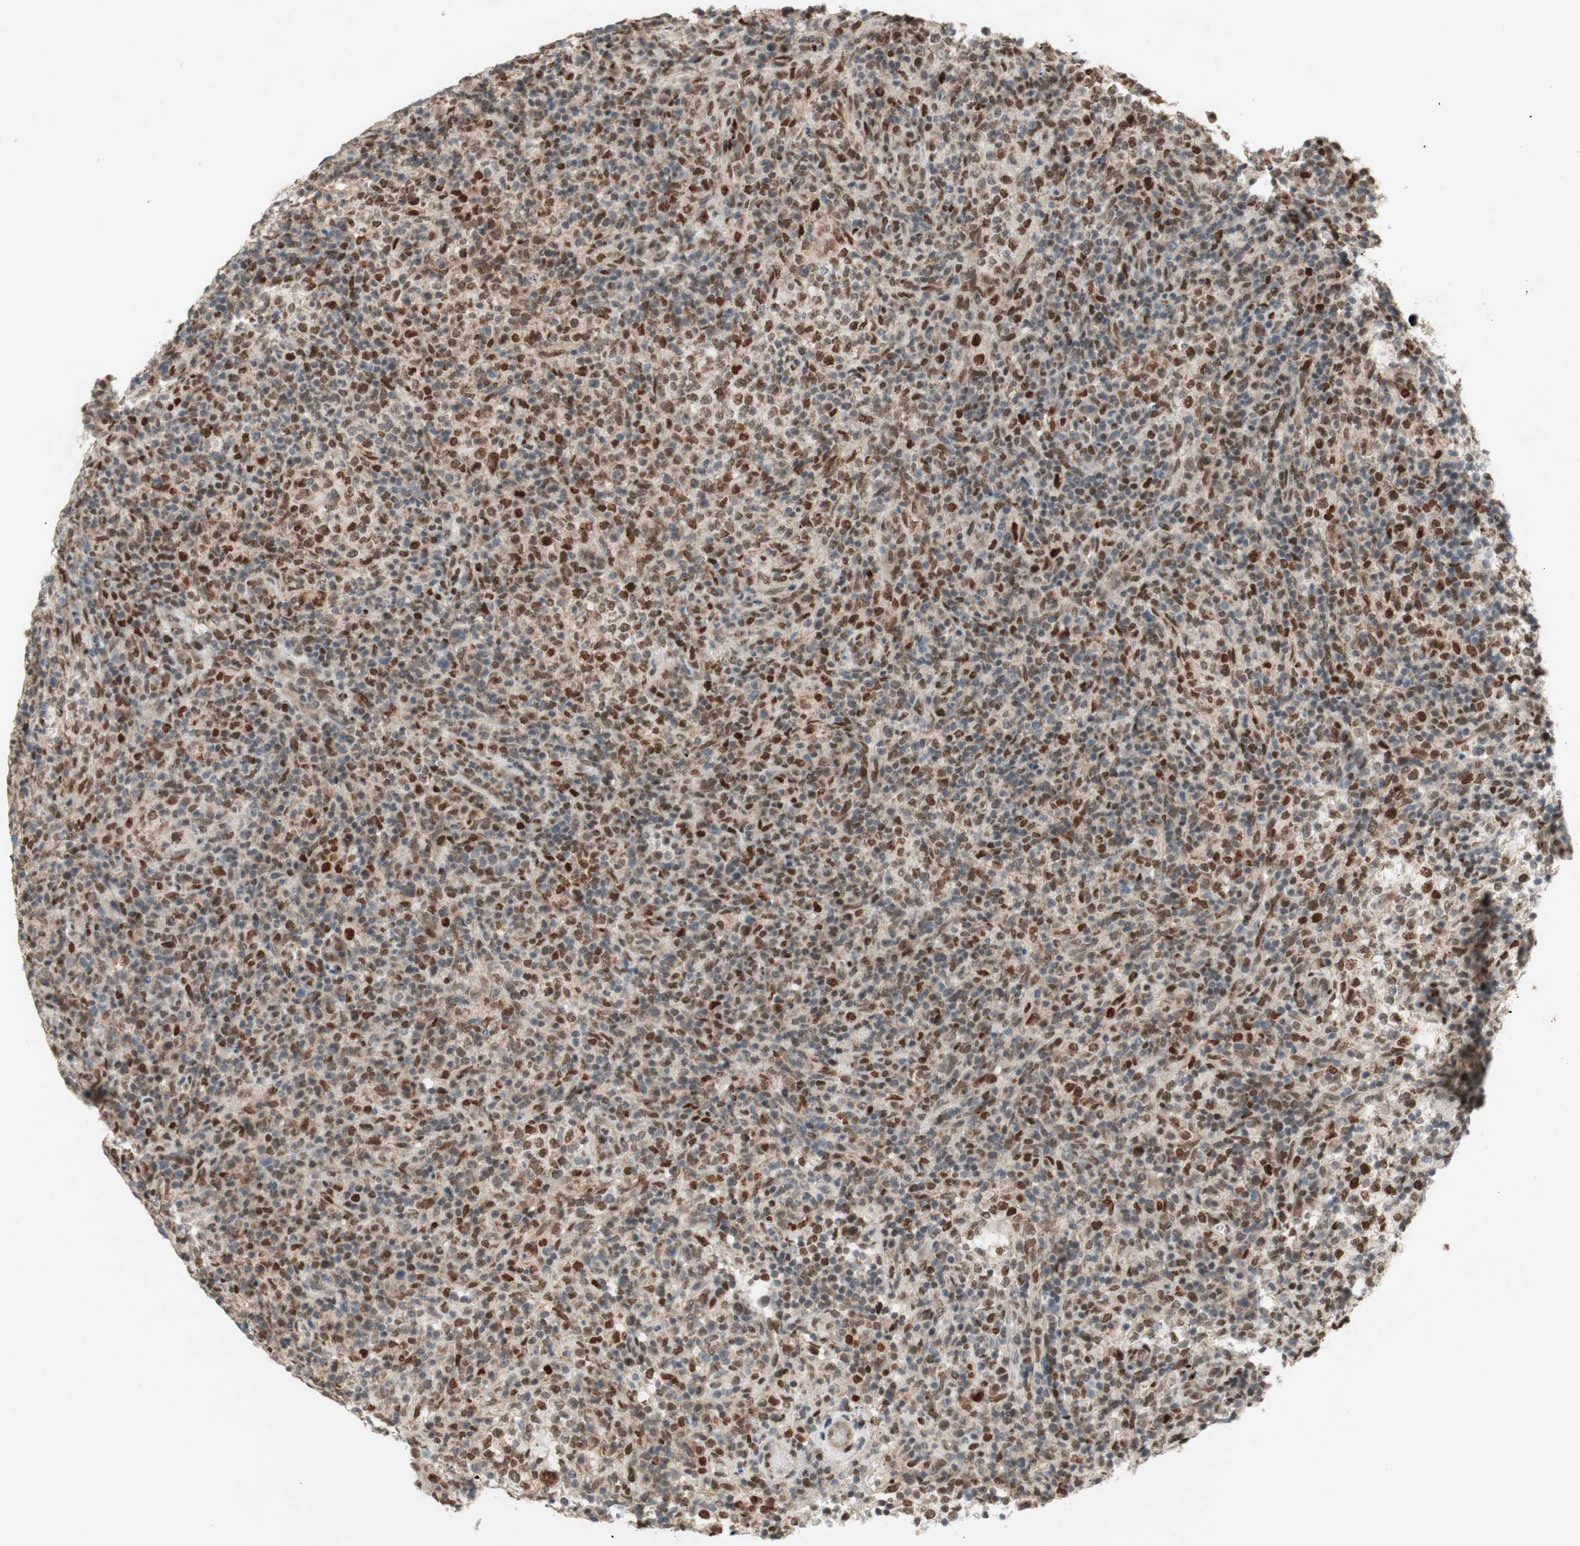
{"staining": {"intensity": "moderate", "quantity": "25%-75%", "location": "nuclear"}, "tissue": "lymphoma", "cell_type": "Tumor cells", "image_type": "cancer", "snomed": [{"axis": "morphology", "description": "Malignant lymphoma, non-Hodgkin's type, High grade"}, {"axis": "topography", "description": "Lymph node"}], "caption": "Lymphoma stained for a protein (brown) exhibits moderate nuclear positive staining in about 25%-75% of tumor cells.", "gene": "DNMT3A", "patient": {"sex": "female", "age": 76}}